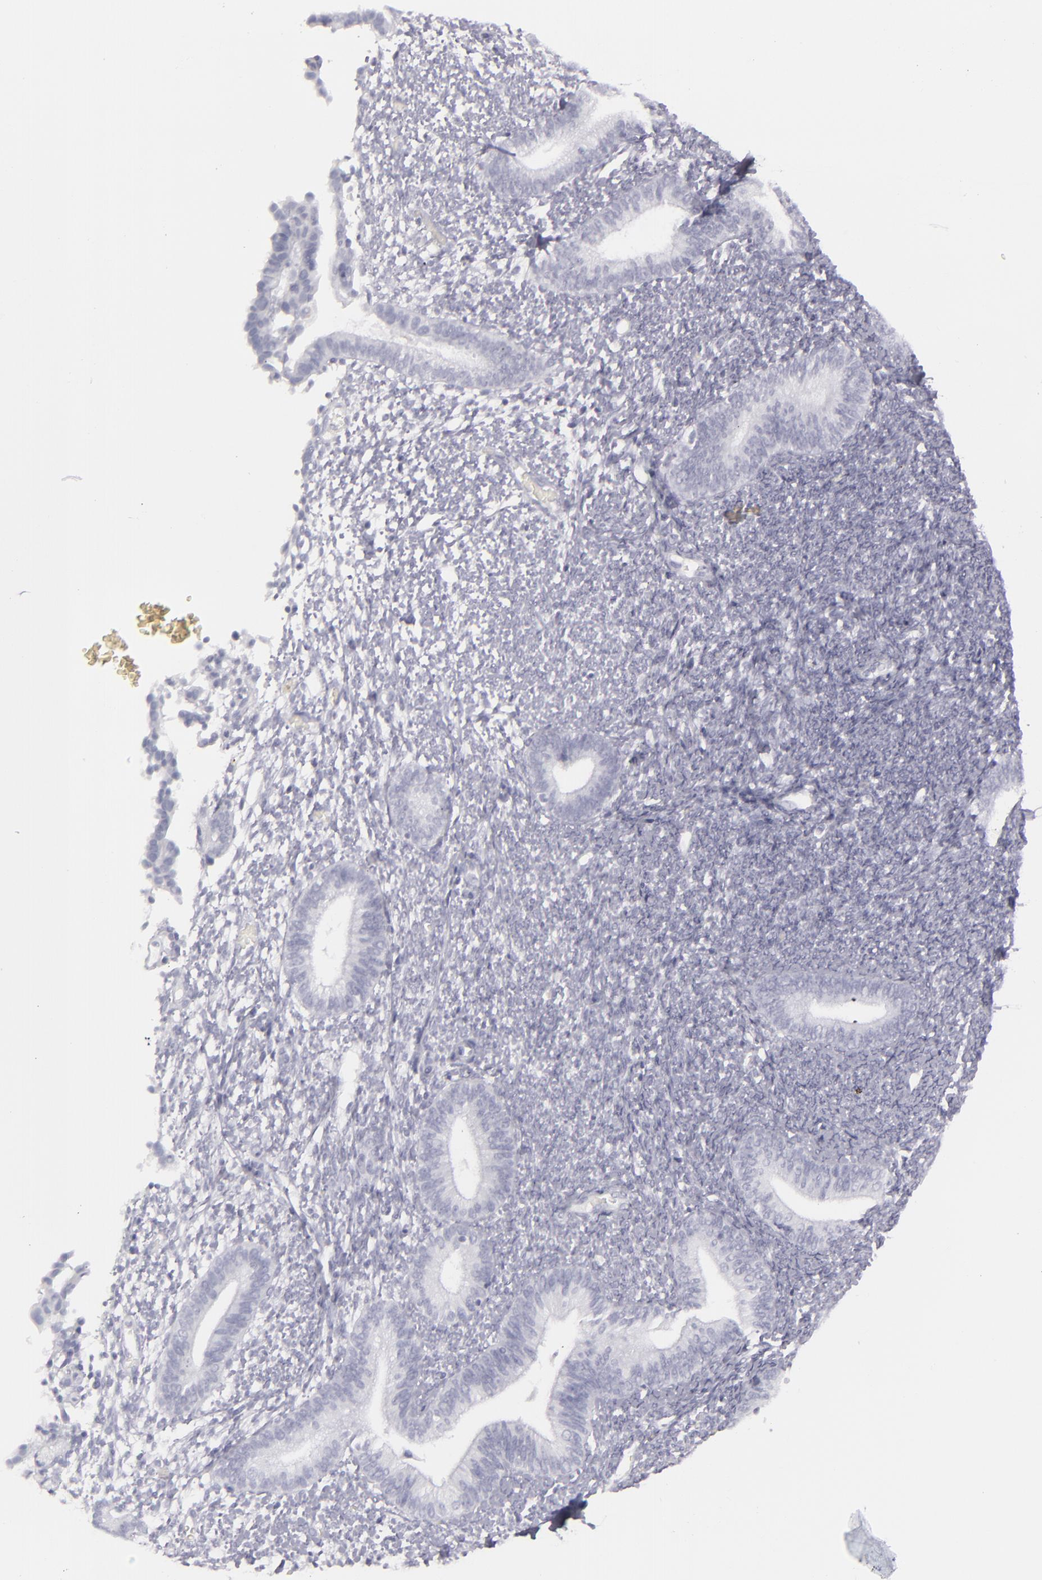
{"staining": {"intensity": "negative", "quantity": "none", "location": "none"}, "tissue": "endometrium", "cell_type": "Cells in endometrial stroma", "image_type": "normal", "snomed": [{"axis": "morphology", "description": "Normal tissue, NOS"}, {"axis": "topography", "description": "Smooth muscle"}, {"axis": "topography", "description": "Endometrium"}], "caption": "Immunohistochemical staining of unremarkable human endometrium shows no significant positivity in cells in endometrial stroma. (Stains: DAB IHC with hematoxylin counter stain, Microscopy: brightfield microscopy at high magnification).", "gene": "FLG", "patient": {"sex": "female", "age": 57}}